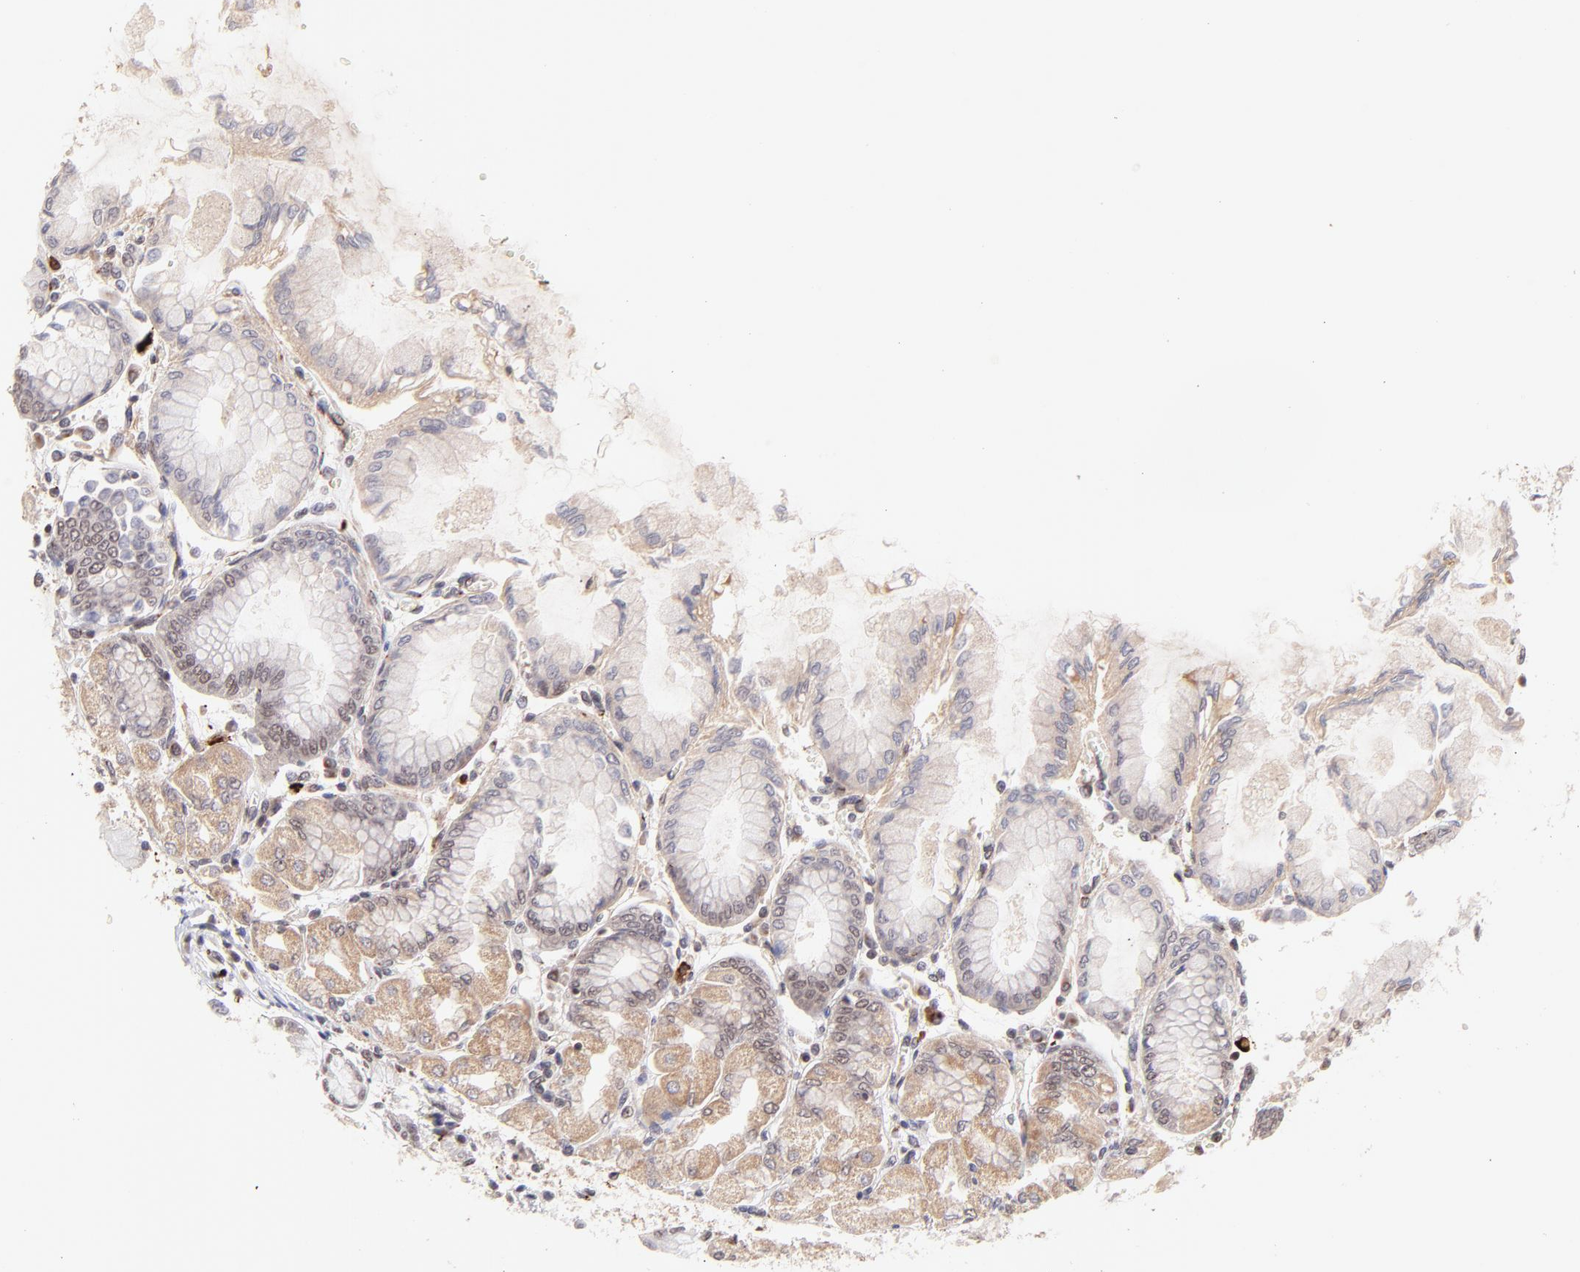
{"staining": {"intensity": "weak", "quantity": "25%-75%", "location": "nuclear"}, "tissue": "stomach", "cell_type": "Glandular cells", "image_type": "normal", "snomed": [{"axis": "morphology", "description": "Normal tissue, NOS"}, {"axis": "topography", "description": "Stomach, upper"}], "caption": "Immunohistochemical staining of normal human stomach exhibits weak nuclear protein expression in approximately 25%-75% of glandular cells. The staining was performed using DAB (3,3'-diaminobenzidine), with brown indicating positive protein expression. Nuclei are stained blue with hematoxylin.", "gene": "MED12", "patient": {"sex": "female", "age": 56}}